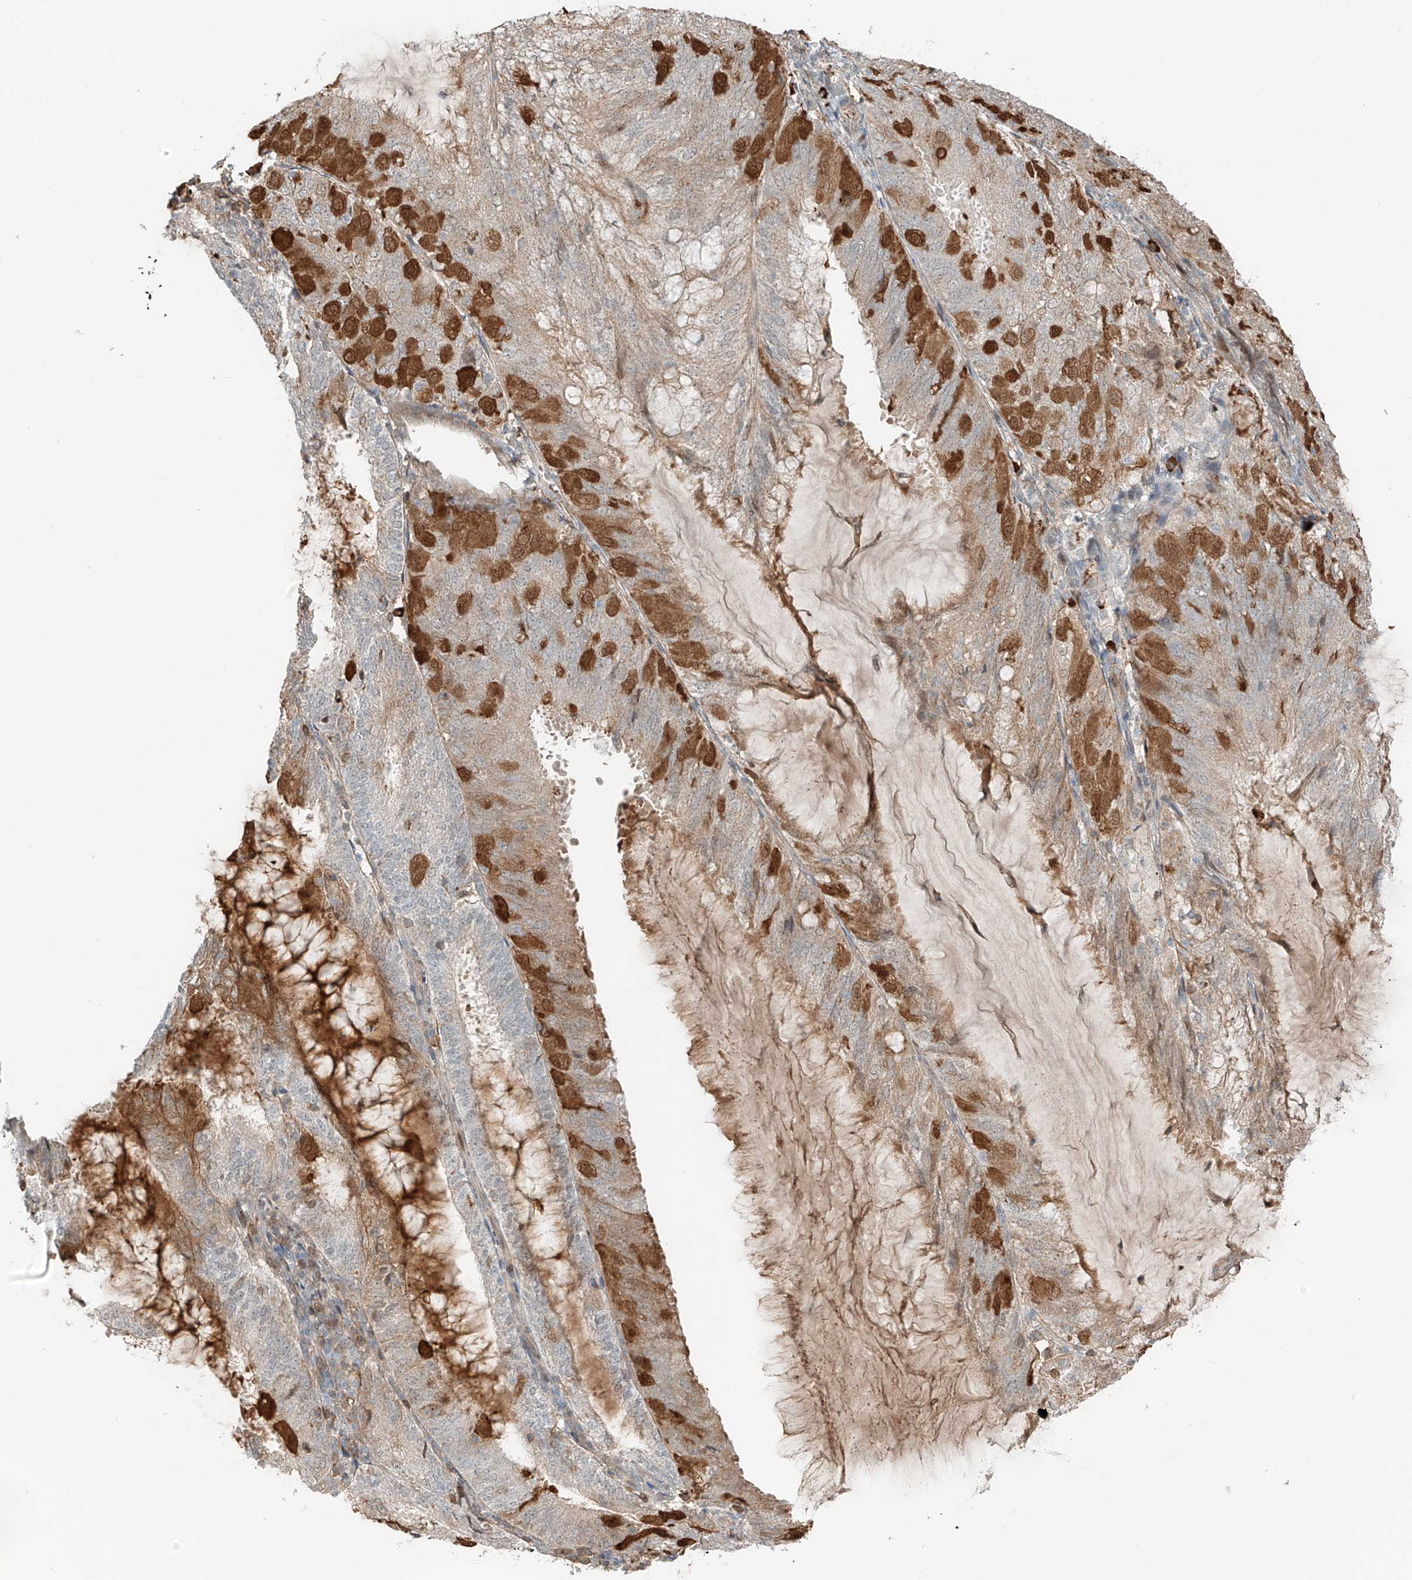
{"staining": {"intensity": "moderate", "quantity": "25%-75%", "location": "cytoplasmic/membranous,nuclear"}, "tissue": "endometrial cancer", "cell_type": "Tumor cells", "image_type": "cancer", "snomed": [{"axis": "morphology", "description": "Adenocarcinoma, NOS"}, {"axis": "topography", "description": "Endometrium"}], "caption": "A brown stain highlights moderate cytoplasmic/membranous and nuclear expression of a protein in human endometrial cancer tumor cells.", "gene": "CEP162", "patient": {"sex": "female", "age": 81}}